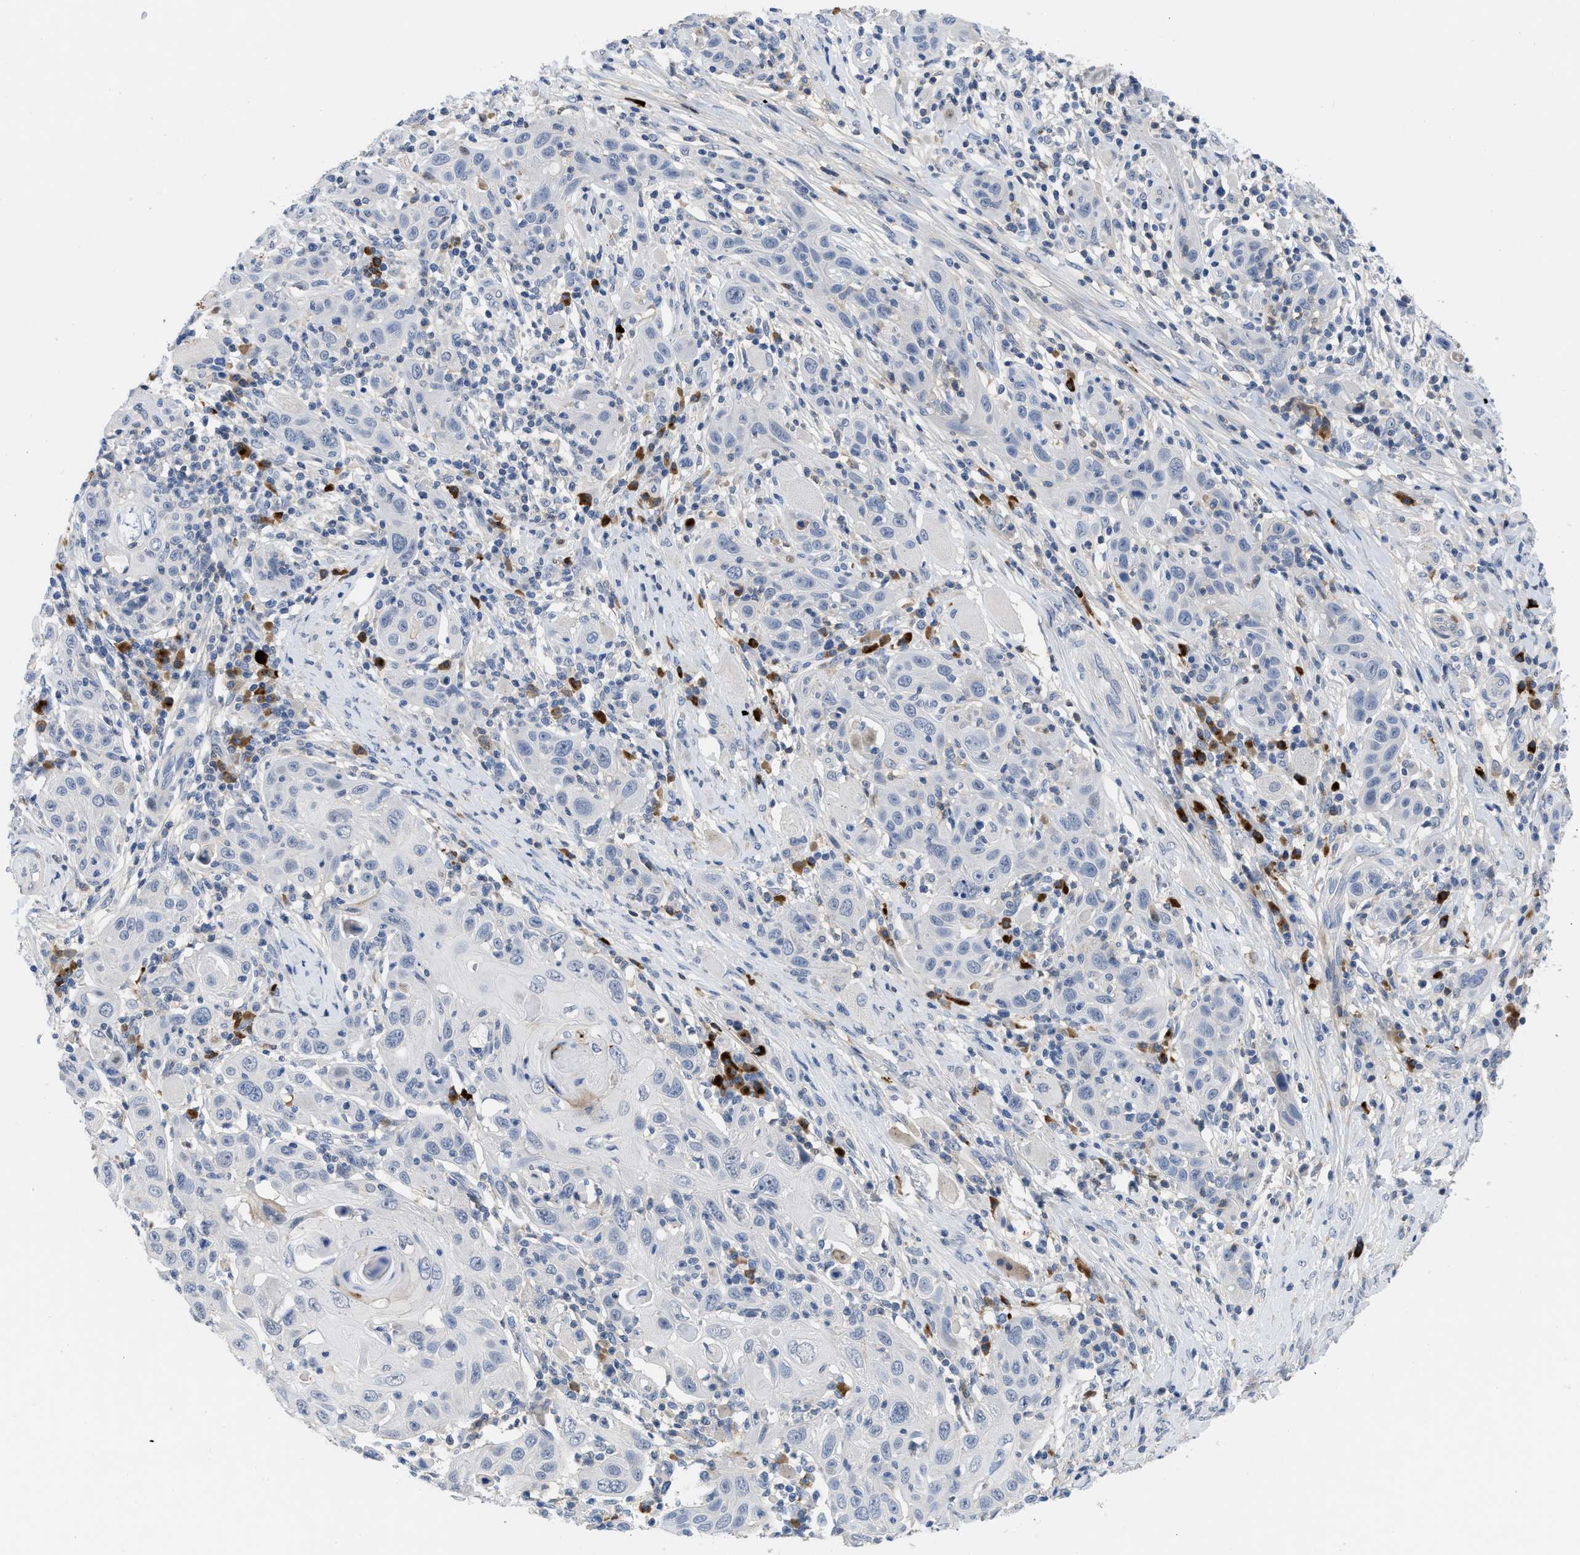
{"staining": {"intensity": "negative", "quantity": "none", "location": "none"}, "tissue": "skin cancer", "cell_type": "Tumor cells", "image_type": "cancer", "snomed": [{"axis": "morphology", "description": "Squamous cell carcinoma, NOS"}, {"axis": "topography", "description": "Skin"}], "caption": "Skin cancer was stained to show a protein in brown. There is no significant expression in tumor cells.", "gene": "OR9K2", "patient": {"sex": "female", "age": 88}}